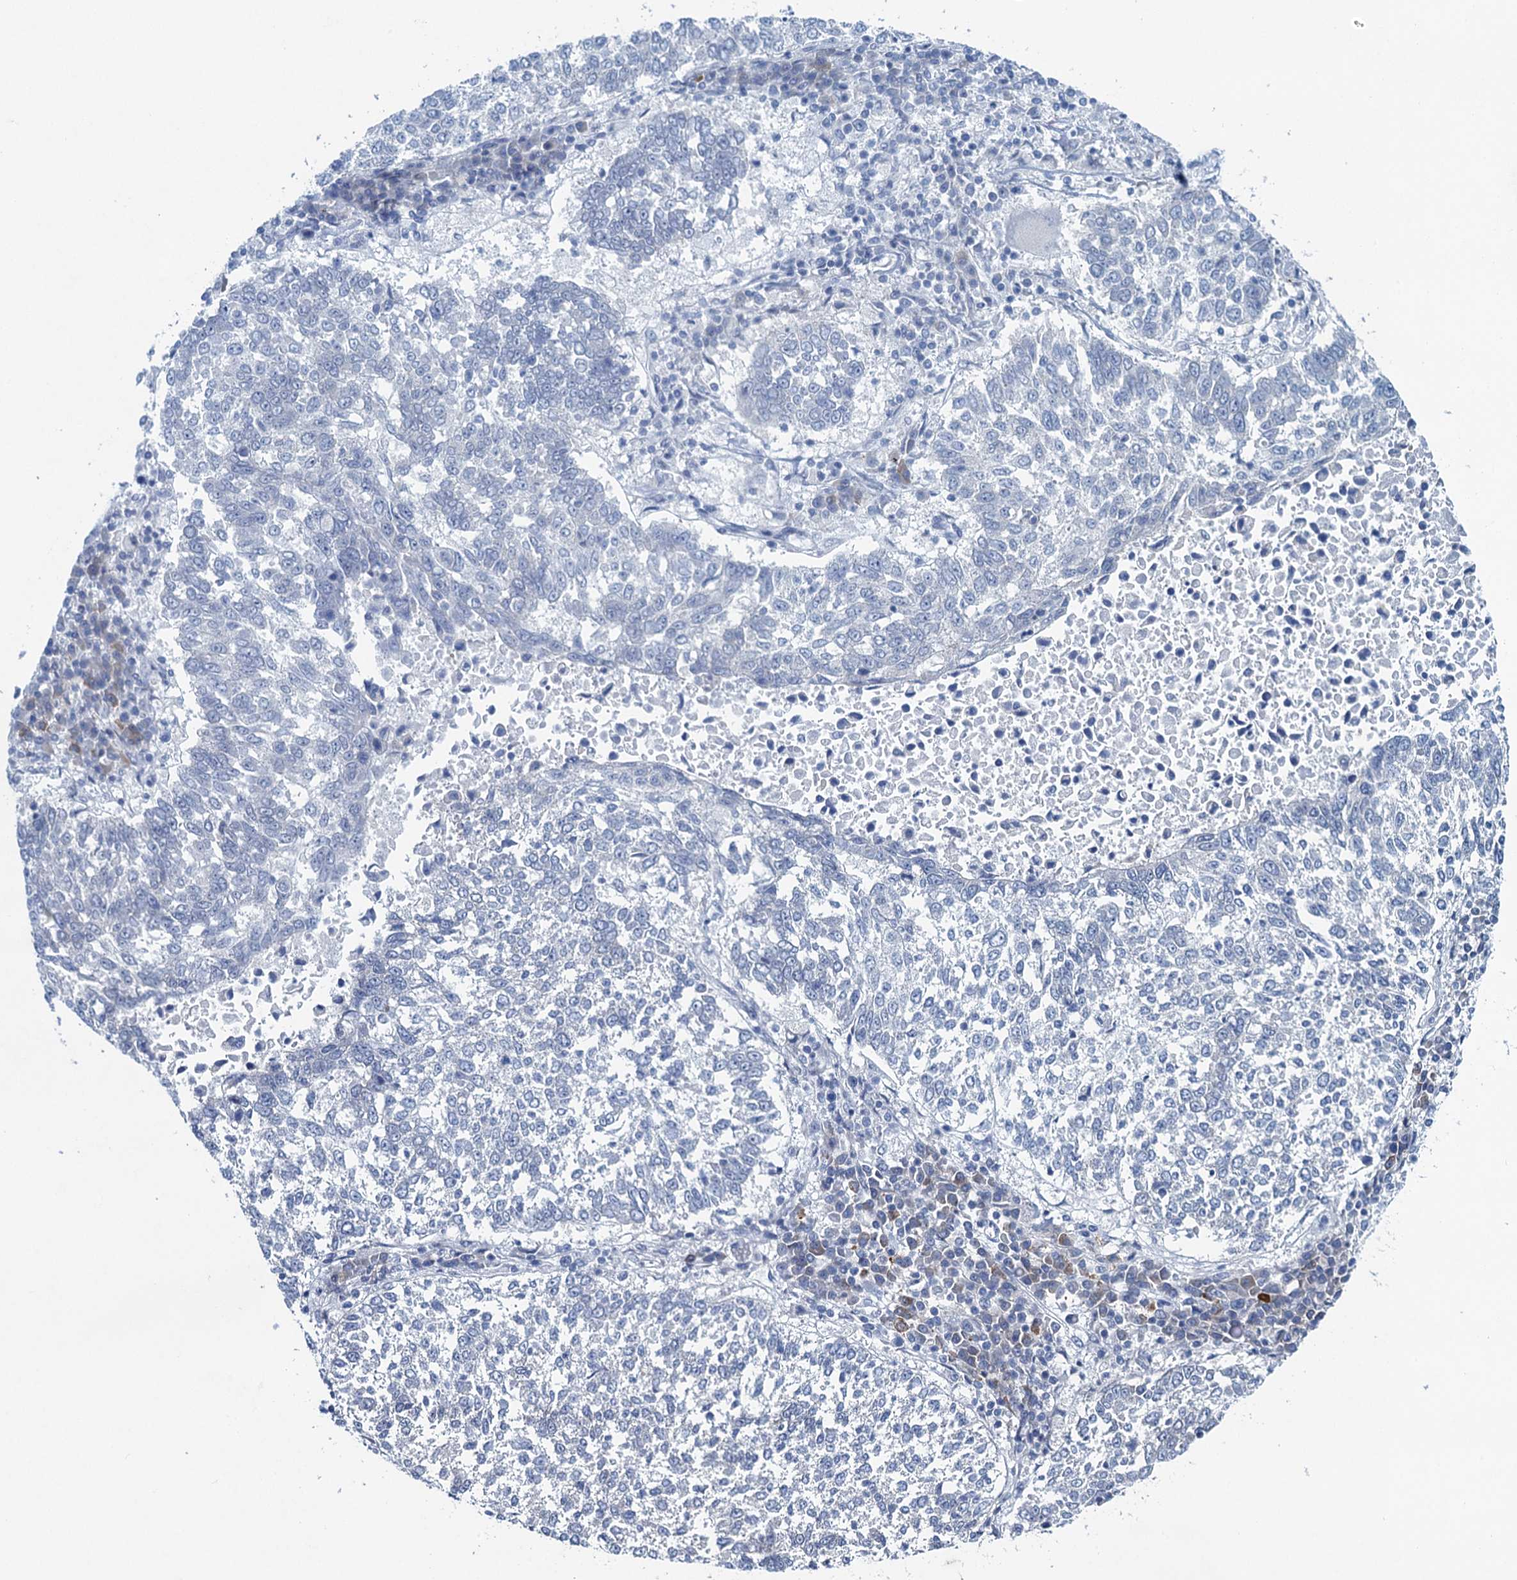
{"staining": {"intensity": "negative", "quantity": "none", "location": "none"}, "tissue": "lung cancer", "cell_type": "Tumor cells", "image_type": "cancer", "snomed": [{"axis": "morphology", "description": "Squamous cell carcinoma, NOS"}, {"axis": "topography", "description": "Lung"}], "caption": "Tumor cells show no significant expression in lung squamous cell carcinoma.", "gene": "HAPSTR1", "patient": {"sex": "male", "age": 73}}